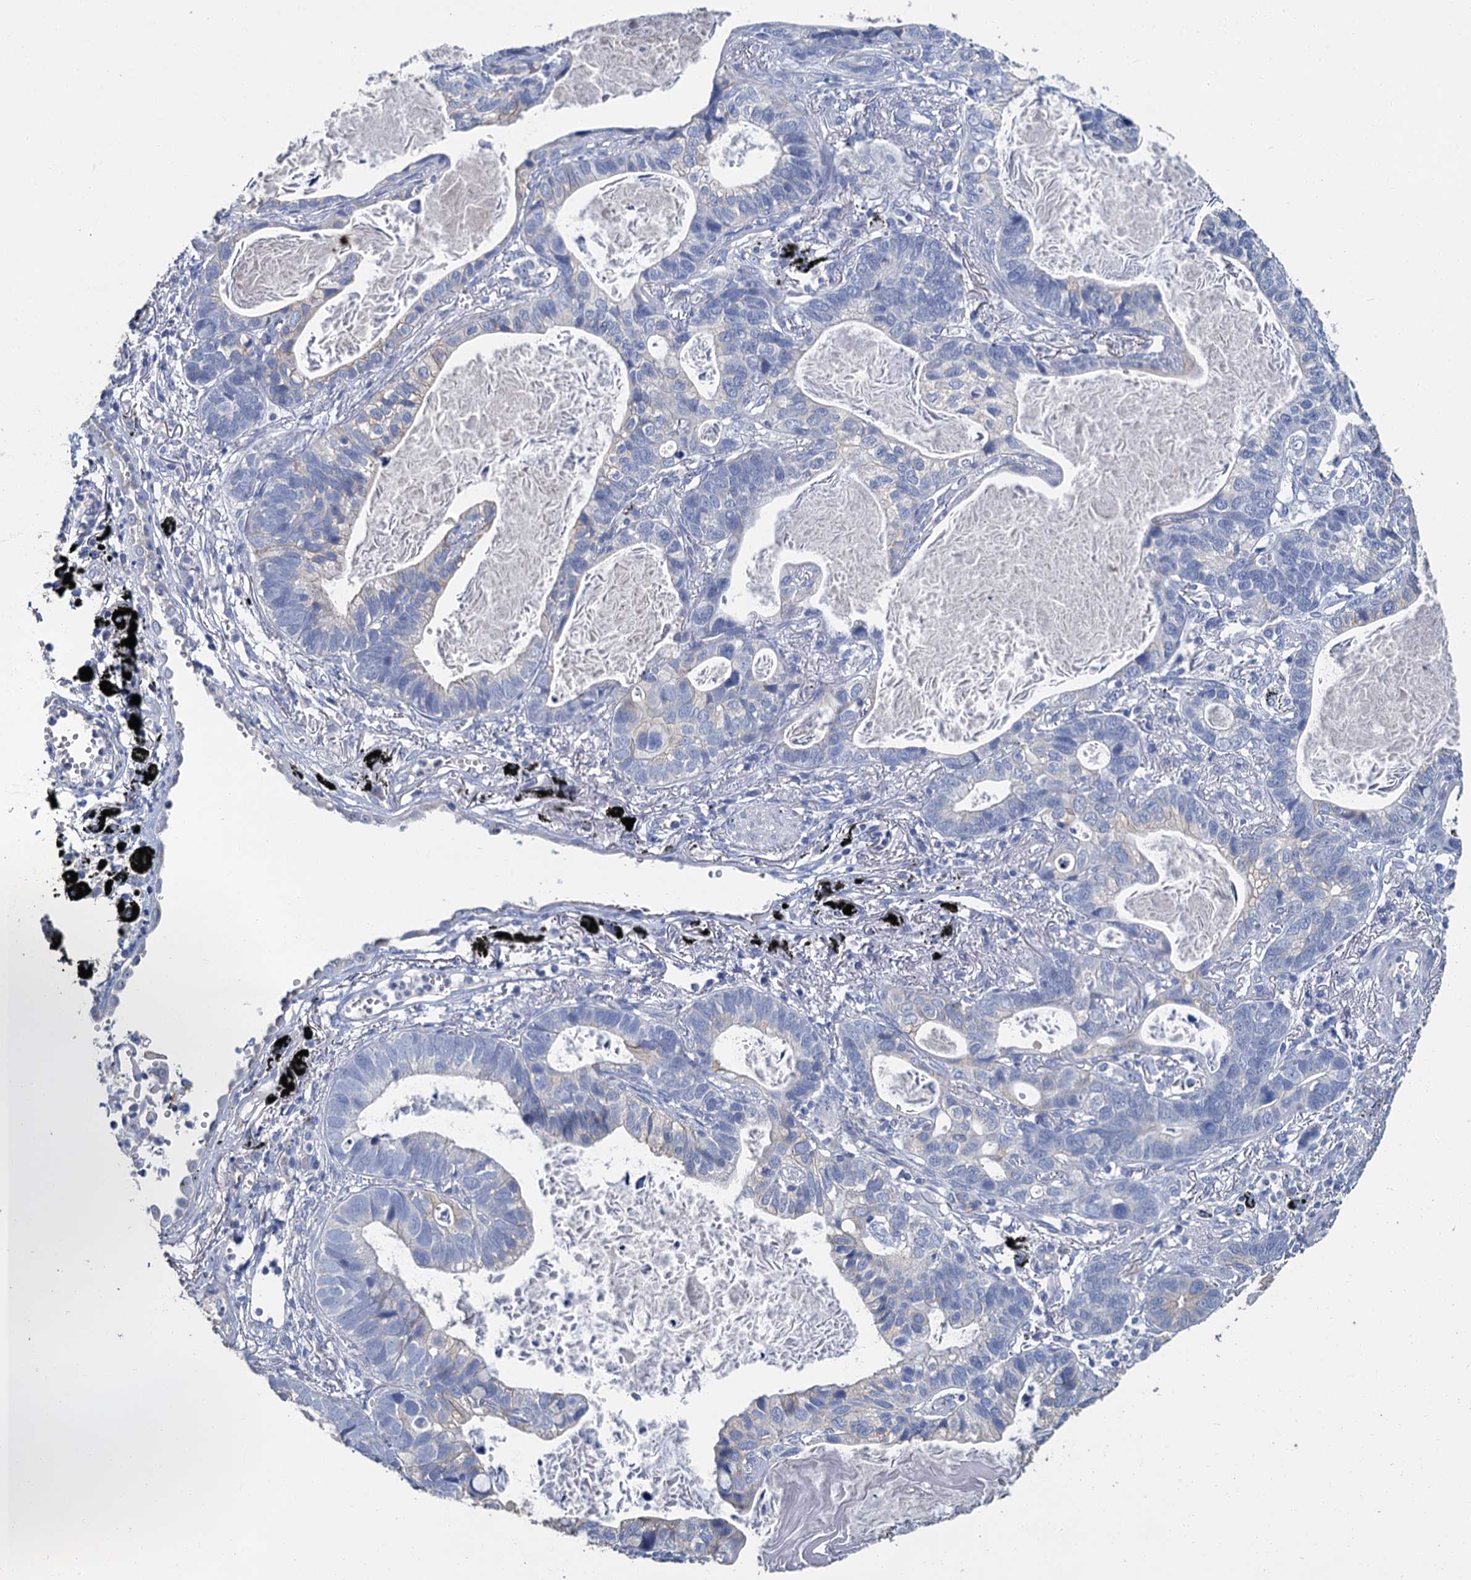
{"staining": {"intensity": "negative", "quantity": "none", "location": "none"}, "tissue": "lung cancer", "cell_type": "Tumor cells", "image_type": "cancer", "snomed": [{"axis": "morphology", "description": "Adenocarcinoma, NOS"}, {"axis": "topography", "description": "Lung"}], "caption": "High power microscopy image of an immunohistochemistry (IHC) photomicrograph of lung cancer (adenocarcinoma), revealing no significant expression in tumor cells.", "gene": "SNCB", "patient": {"sex": "male", "age": 67}}